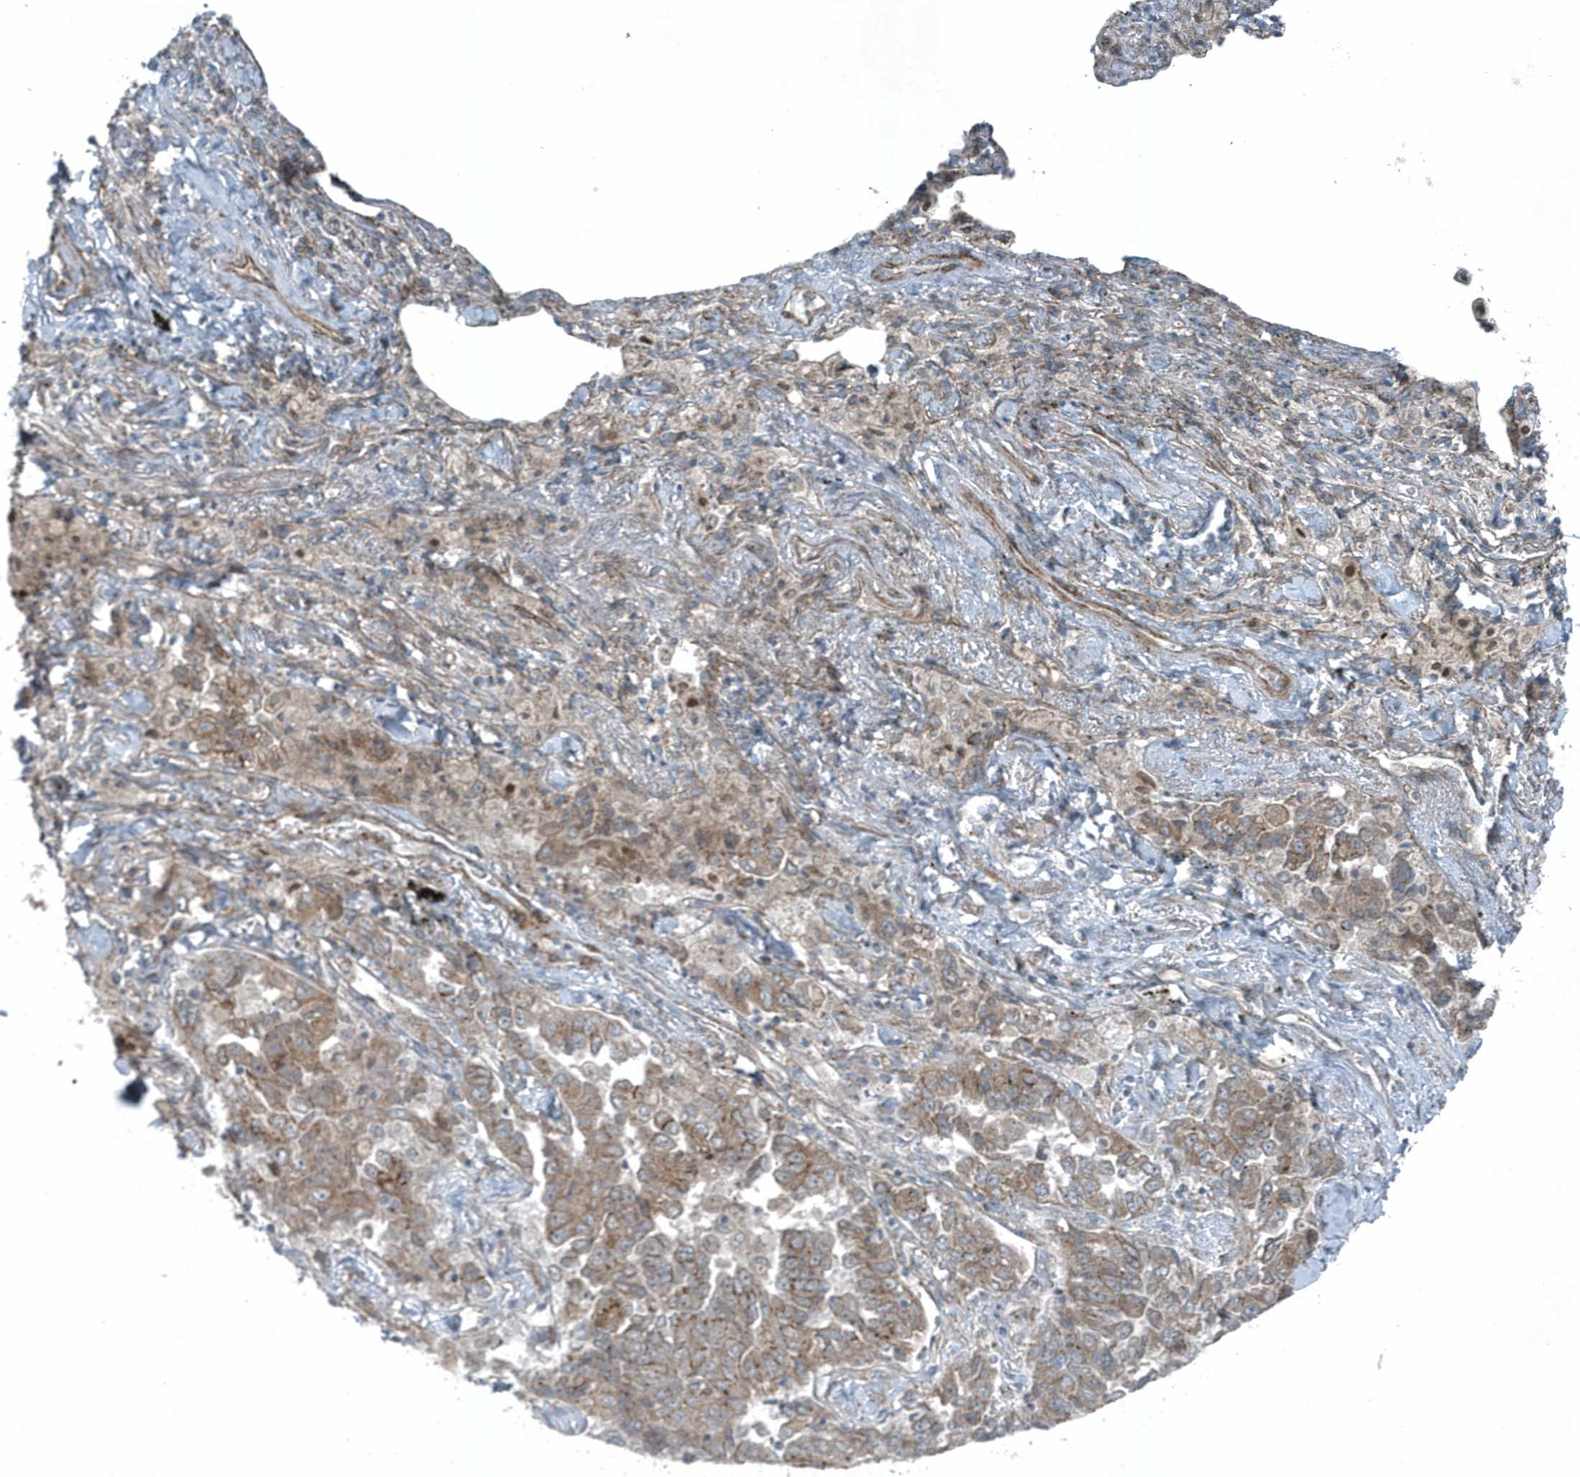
{"staining": {"intensity": "moderate", "quantity": ">75%", "location": "cytoplasmic/membranous"}, "tissue": "lung cancer", "cell_type": "Tumor cells", "image_type": "cancer", "snomed": [{"axis": "morphology", "description": "Adenocarcinoma, NOS"}, {"axis": "topography", "description": "Lung"}], "caption": "The image demonstrates staining of lung adenocarcinoma, revealing moderate cytoplasmic/membranous protein positivity (brown color) within tumor cells.", "gene": "GCC2", "patient": {"sex": "female", "age": 51}}